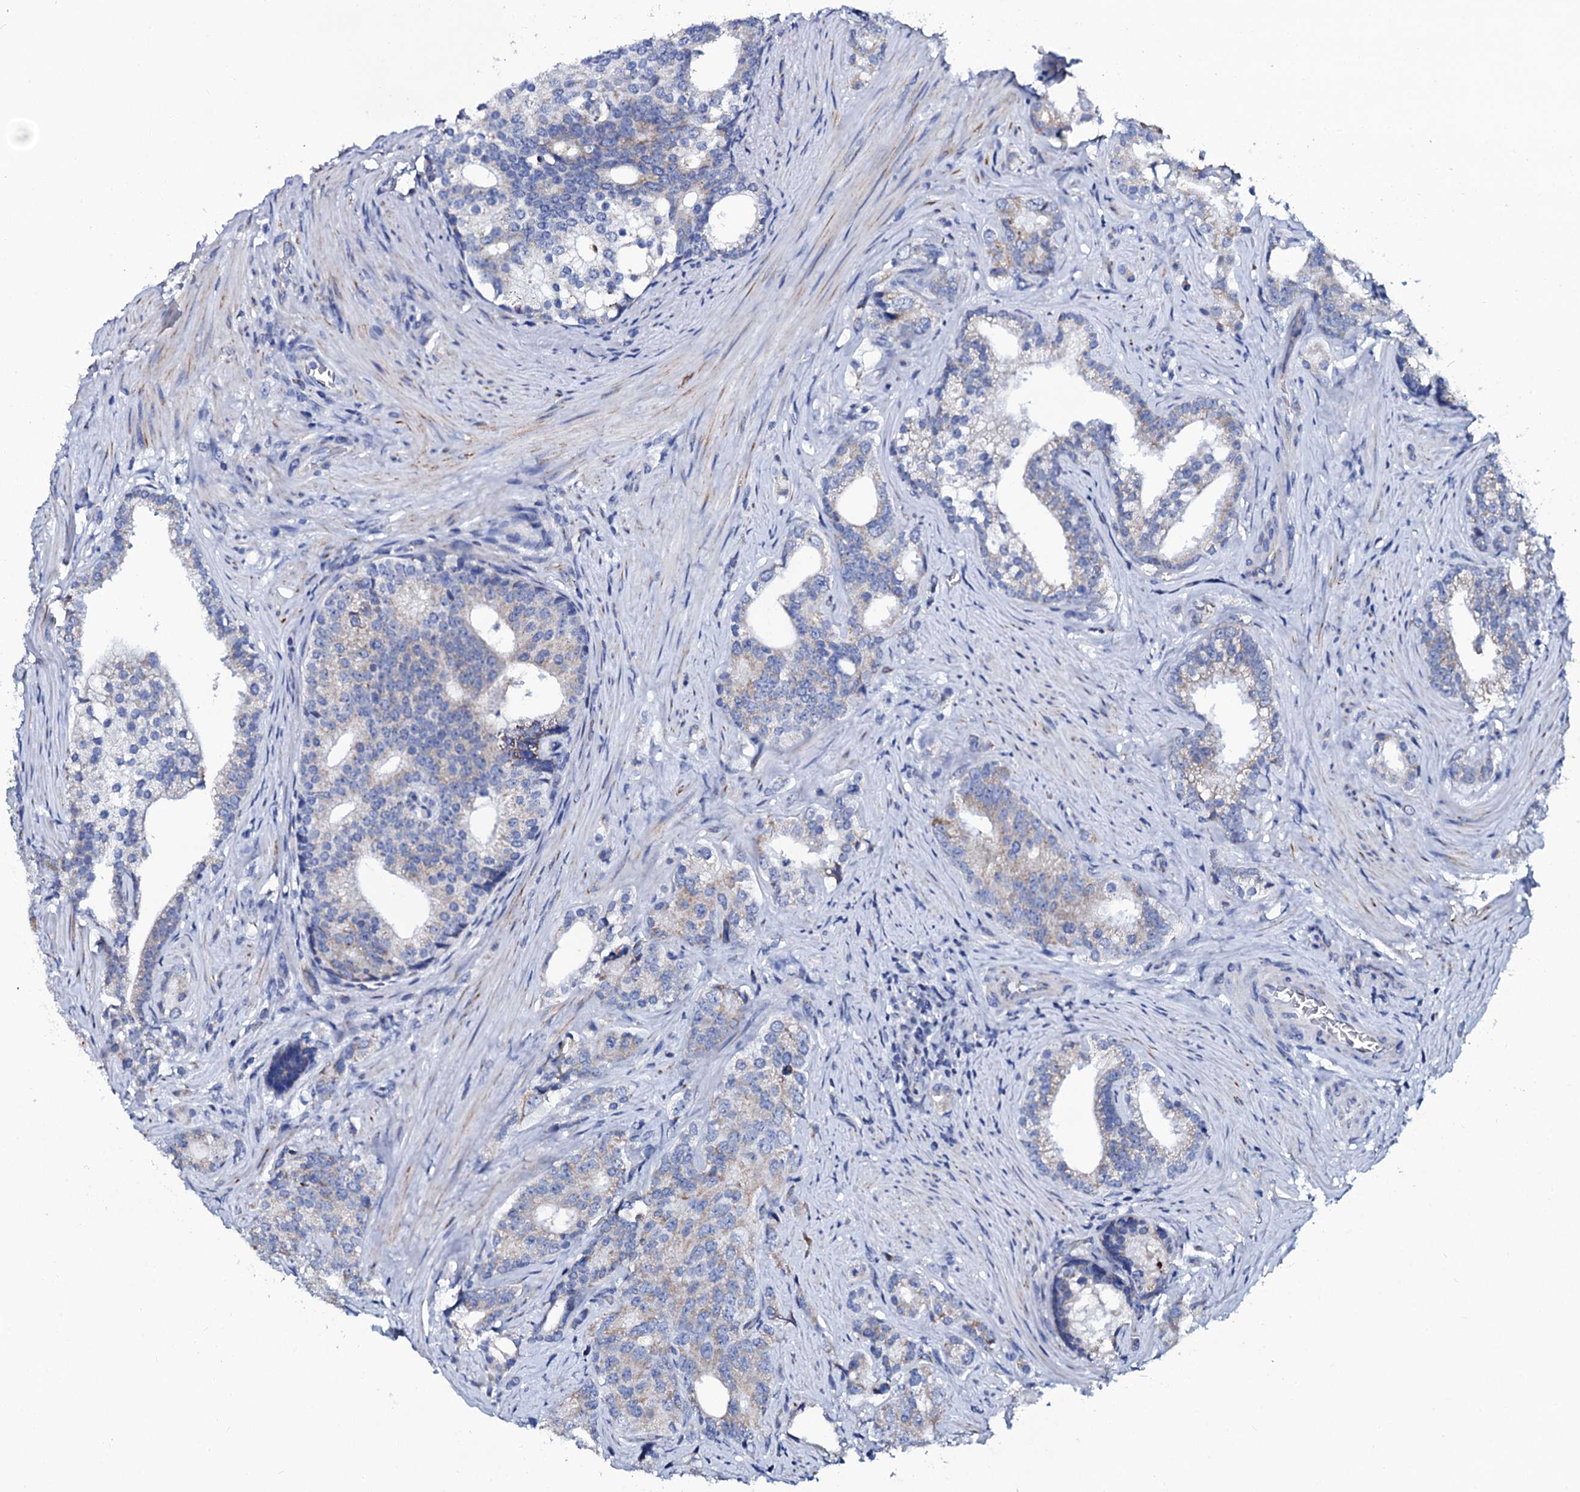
{"staining": {"intensity": "weak", "quantity": "<25%", "location": "cytoplasmic/membranous"}, "tissue": "prostate cancer", "cell_type": "Tumor cells", "image_type": "cancer", "snomed": [{"axis": "morphology", "description": "Adenocarcinoma, Low grade"}, {"axis": "topography", "description": "Prostate"}], "caption": "High power microscopy histopathology image of an IHC micrograph of low-grade adenocarcinoma (prostate), revealing no significant positivity in tumor cells.", "gene": "SLC37A4", "patient": {"sex": "male", "age": 71}}